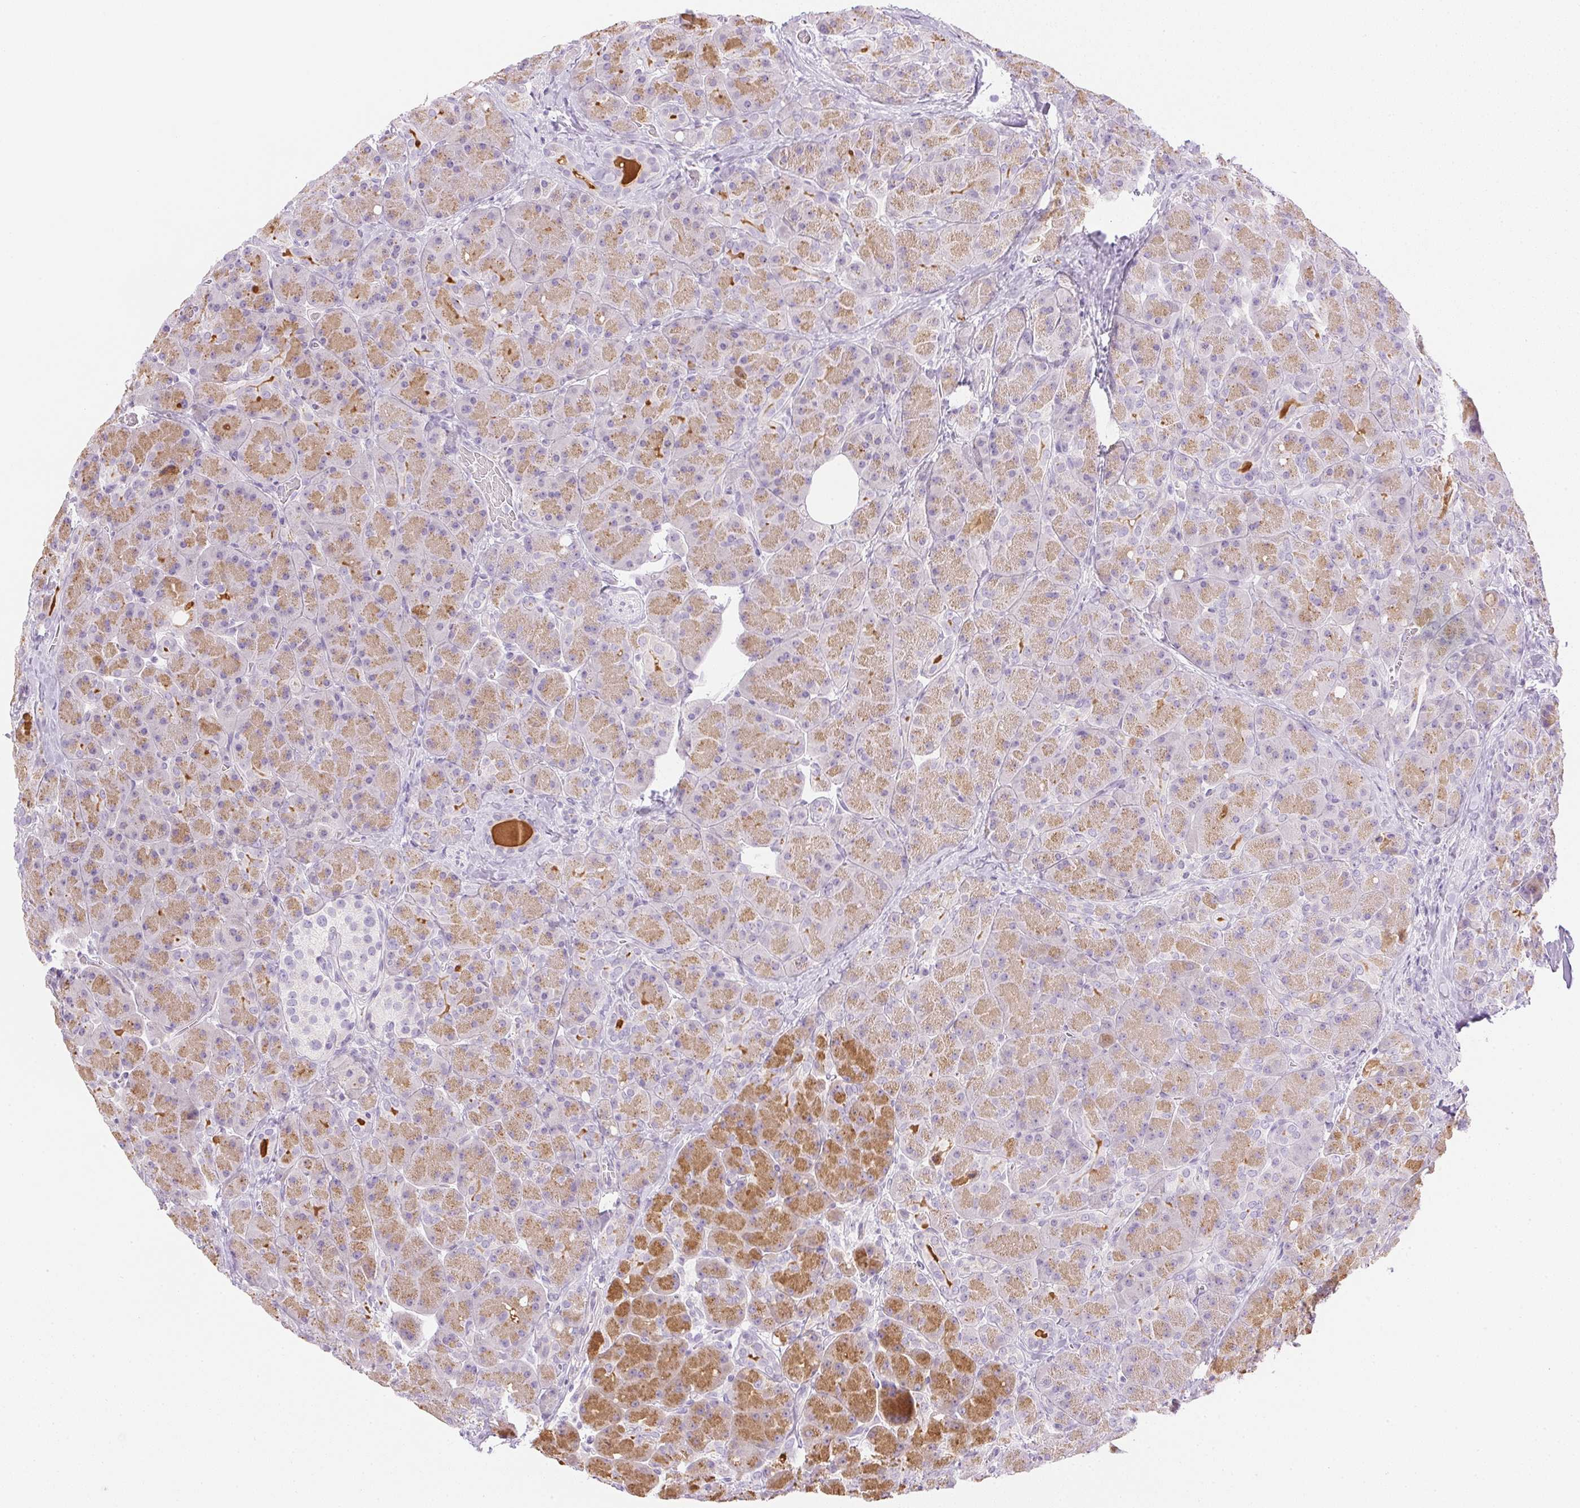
{"staining": {"intensity": "moderate", "quantity": "25%-75%", "location": "cytoplasmic/membranous"}, "tissue": "pancreas", "cell_type": "Exocrine glandular cells", "image_type": "normal", "snomed": [{"axis": "morphology", "description": "Normal tissue, NOS"}, {"axis": "topography", "description": "Pancreas"}], "caption": "Protein staining of benign pancreas demonstrates moderate cytoplasmic/membranous staining in about 25%-75% of exocrine glandular cells.", "gene": "CTRL", "patient": {"sex": "male", "age": 55}}